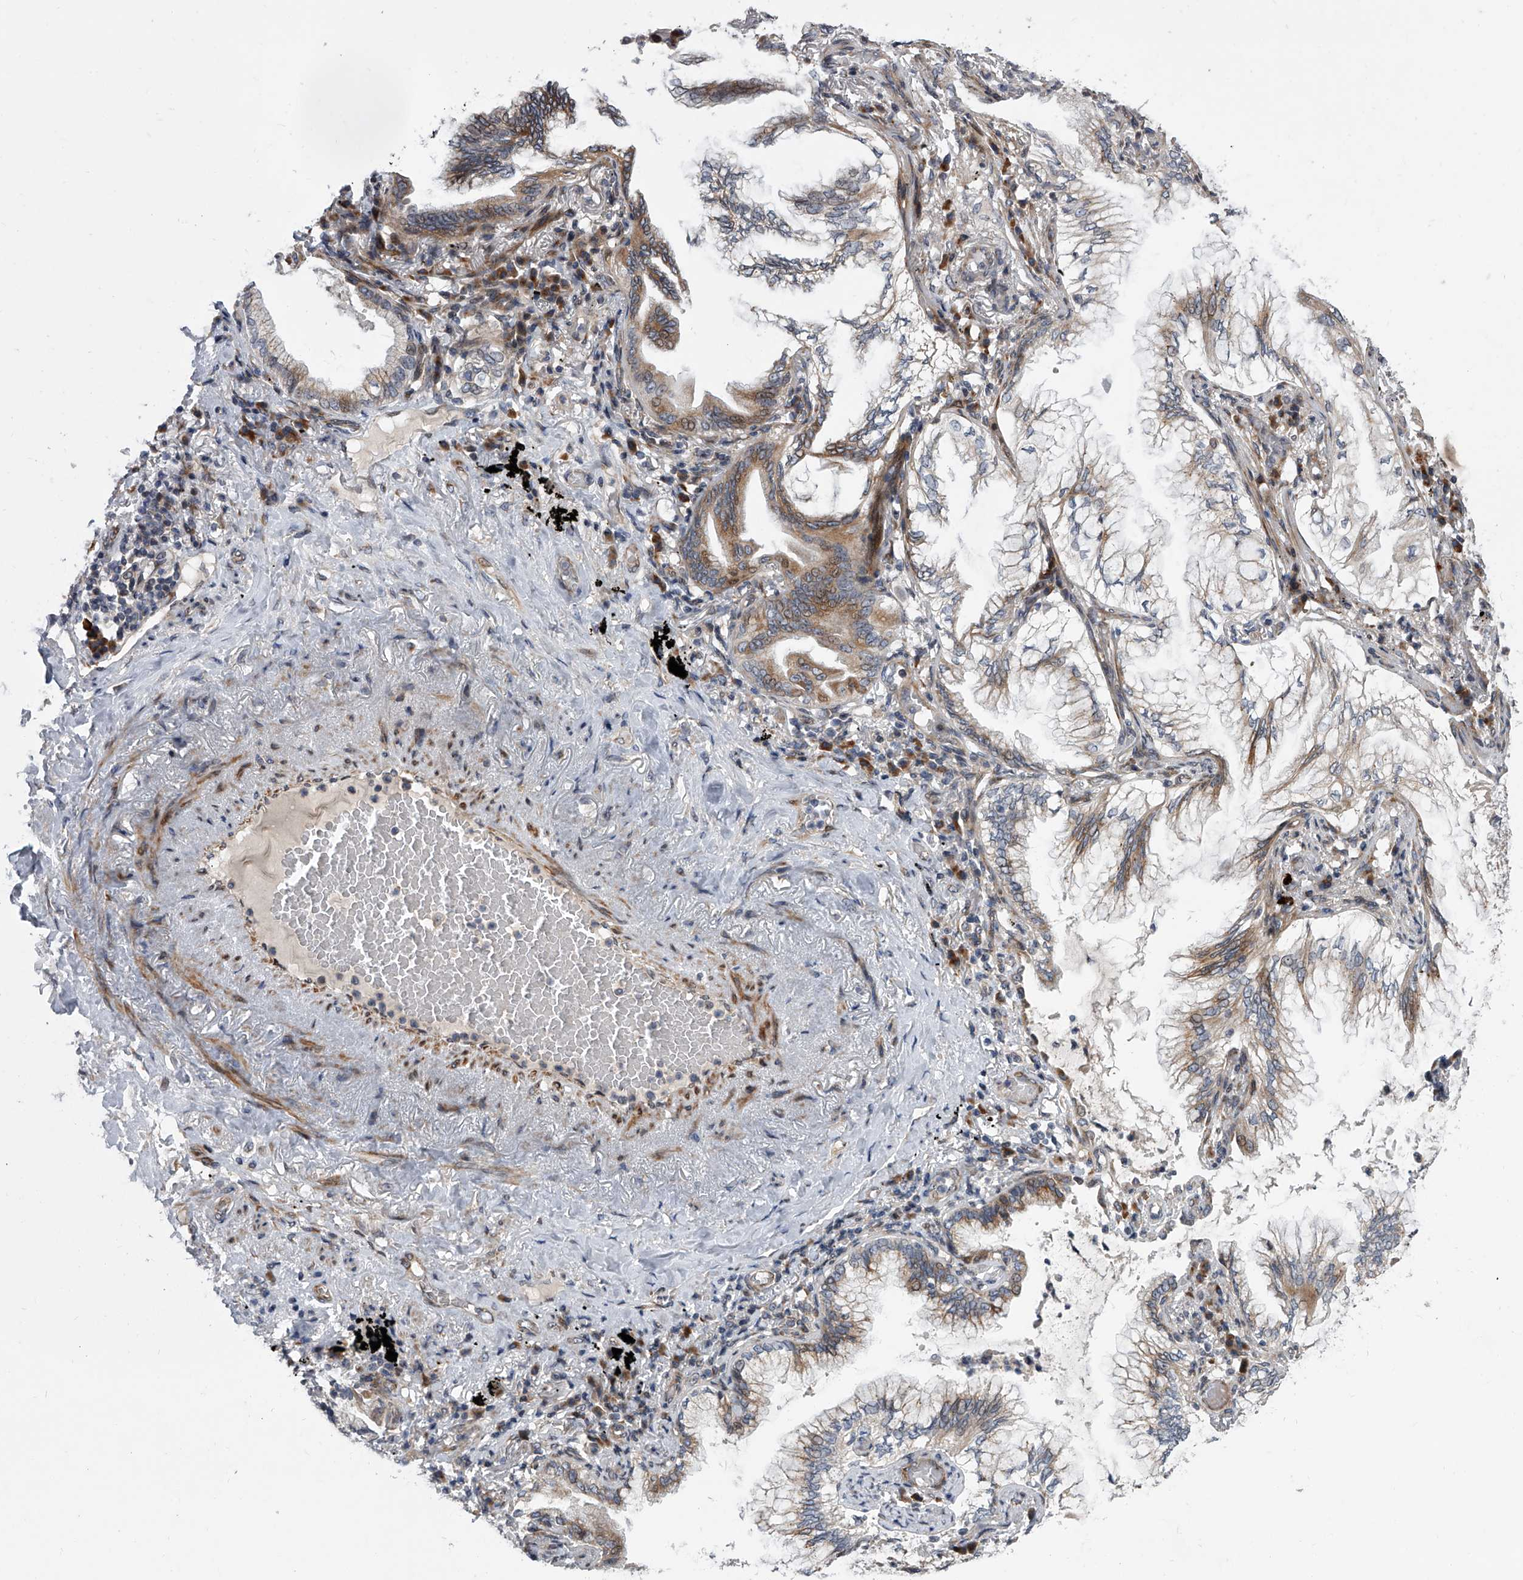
{"staining": {"intensity": "moderate", "quantity": "<25%", "location": "cytoplasmic/membranous"}, "tissue": "lung cancer", "cell_type": "Tumor cells", "image_type": "cancer", "snomed": [{"axis": "morphology", "description": "Adenocarcinoma, NOS"}, {"axis": "topography", "description": "Lung"}], "caption": "The immunohistochemical stain labels moderate cytoplasmic/membranous expression in tumor cells of lung cancer tissue. (DAB IHC with brightfield microscopy, high magnification).", "gene": "DLGAP2", "patient": {"sex": "female", "age": 70}}